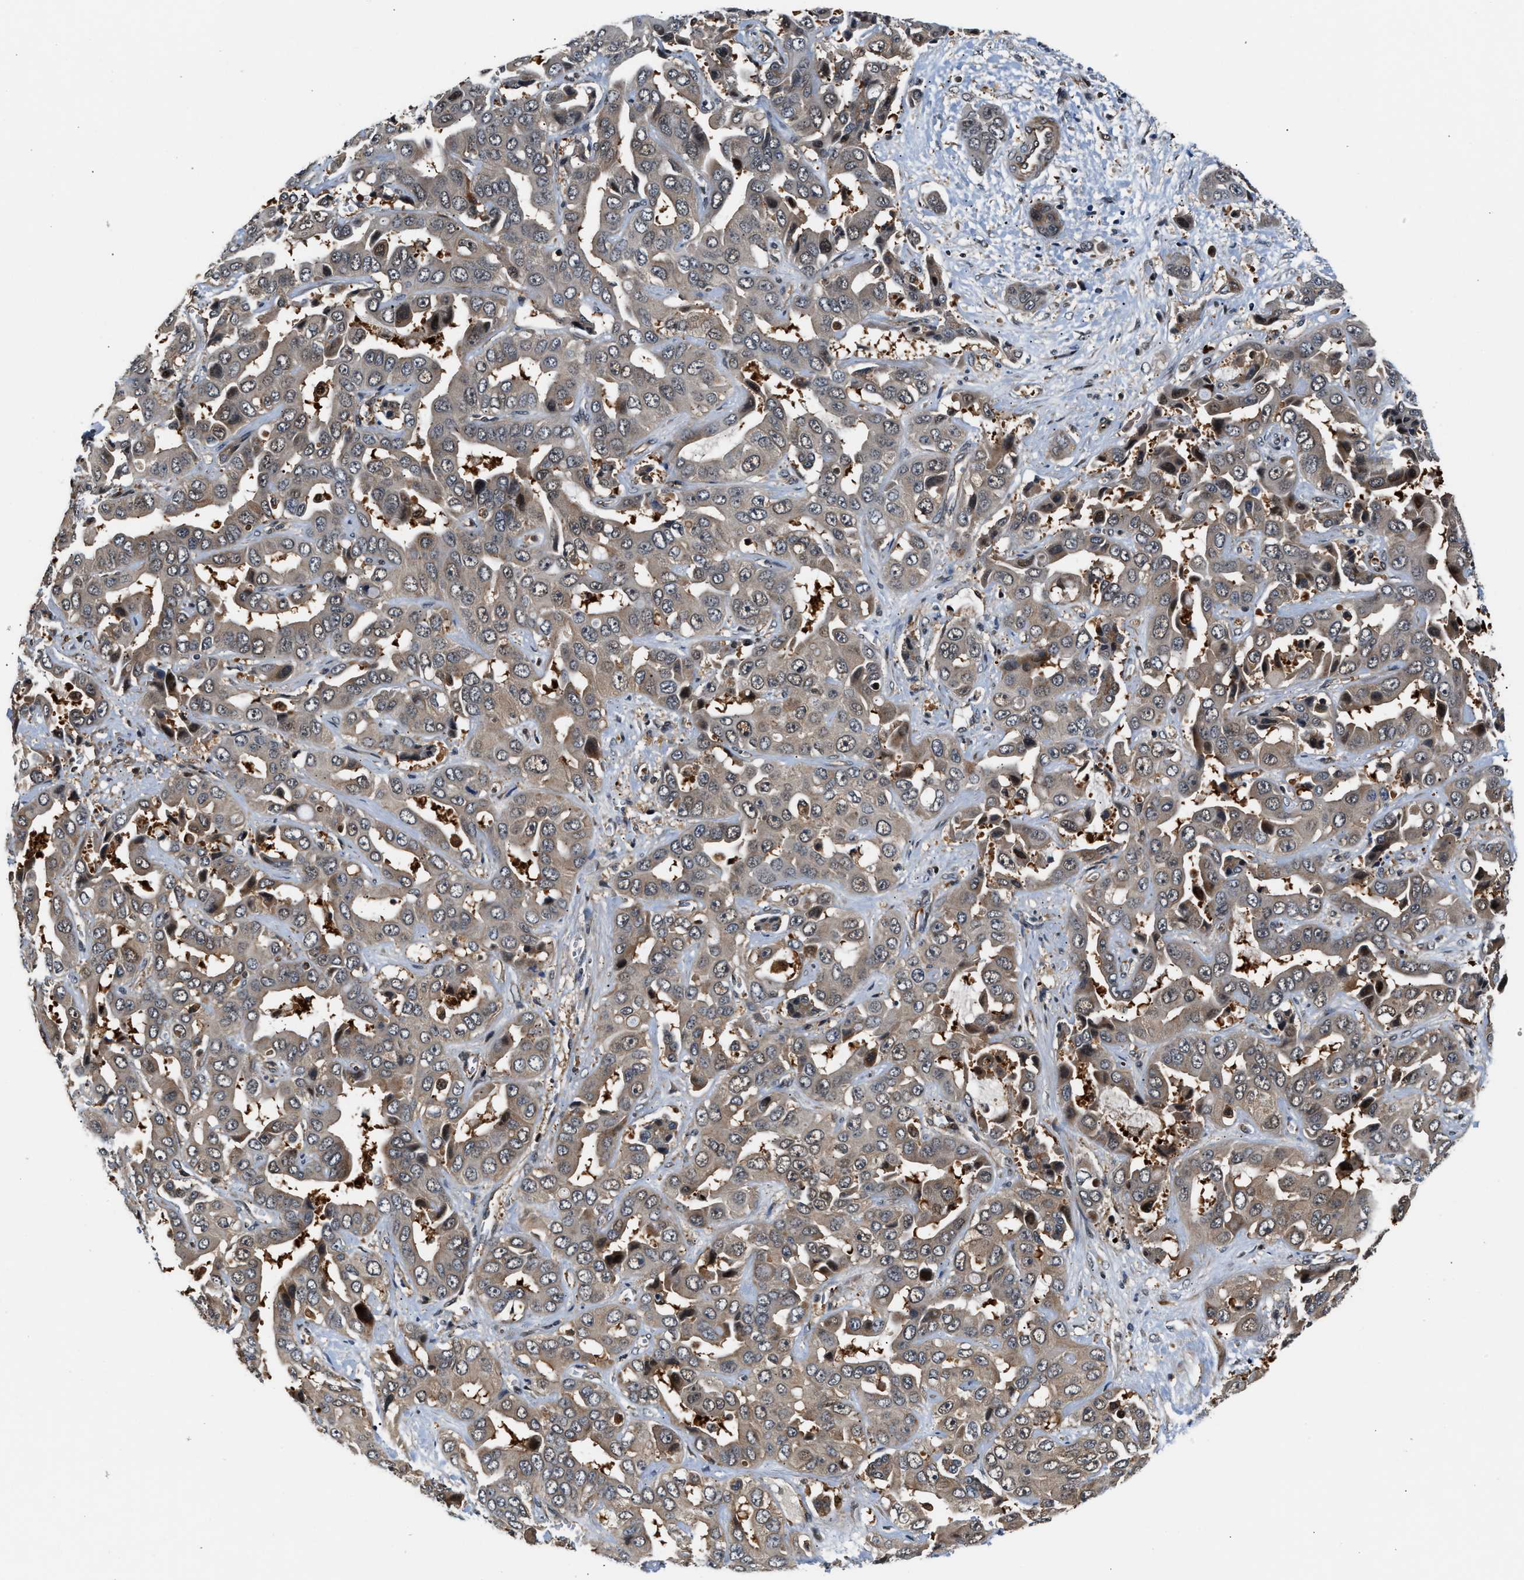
{"staining": {"intensity": "weak", "quantity": "25%-75%", "location": "cytoplasmic/membranous,nuclear"}, "tissue": "liver cancer", "cell_type": "Tumor cells", "image_type": "cancer", "snomed": [{"axis": "morphology", "description": "Cholangiocarcinoma"}, {"axis": "topography", "description": "Liver"}], "caption": "Immunohistochemistry (IHC) staining of liver cancer, which exhibits low levels of weak cytoplasmic/membranous and nuclear staining in approximately 25%-75% of tumor cells indicating weak cytoplasmic/membranous and nuclear protein staining. The staining was performed using DAB (brown) for protein detection and nuclei were counterstained in hematoxylin (blue).", "gene": "TUT7", "patient": {"sex": "female", "age": 52}}